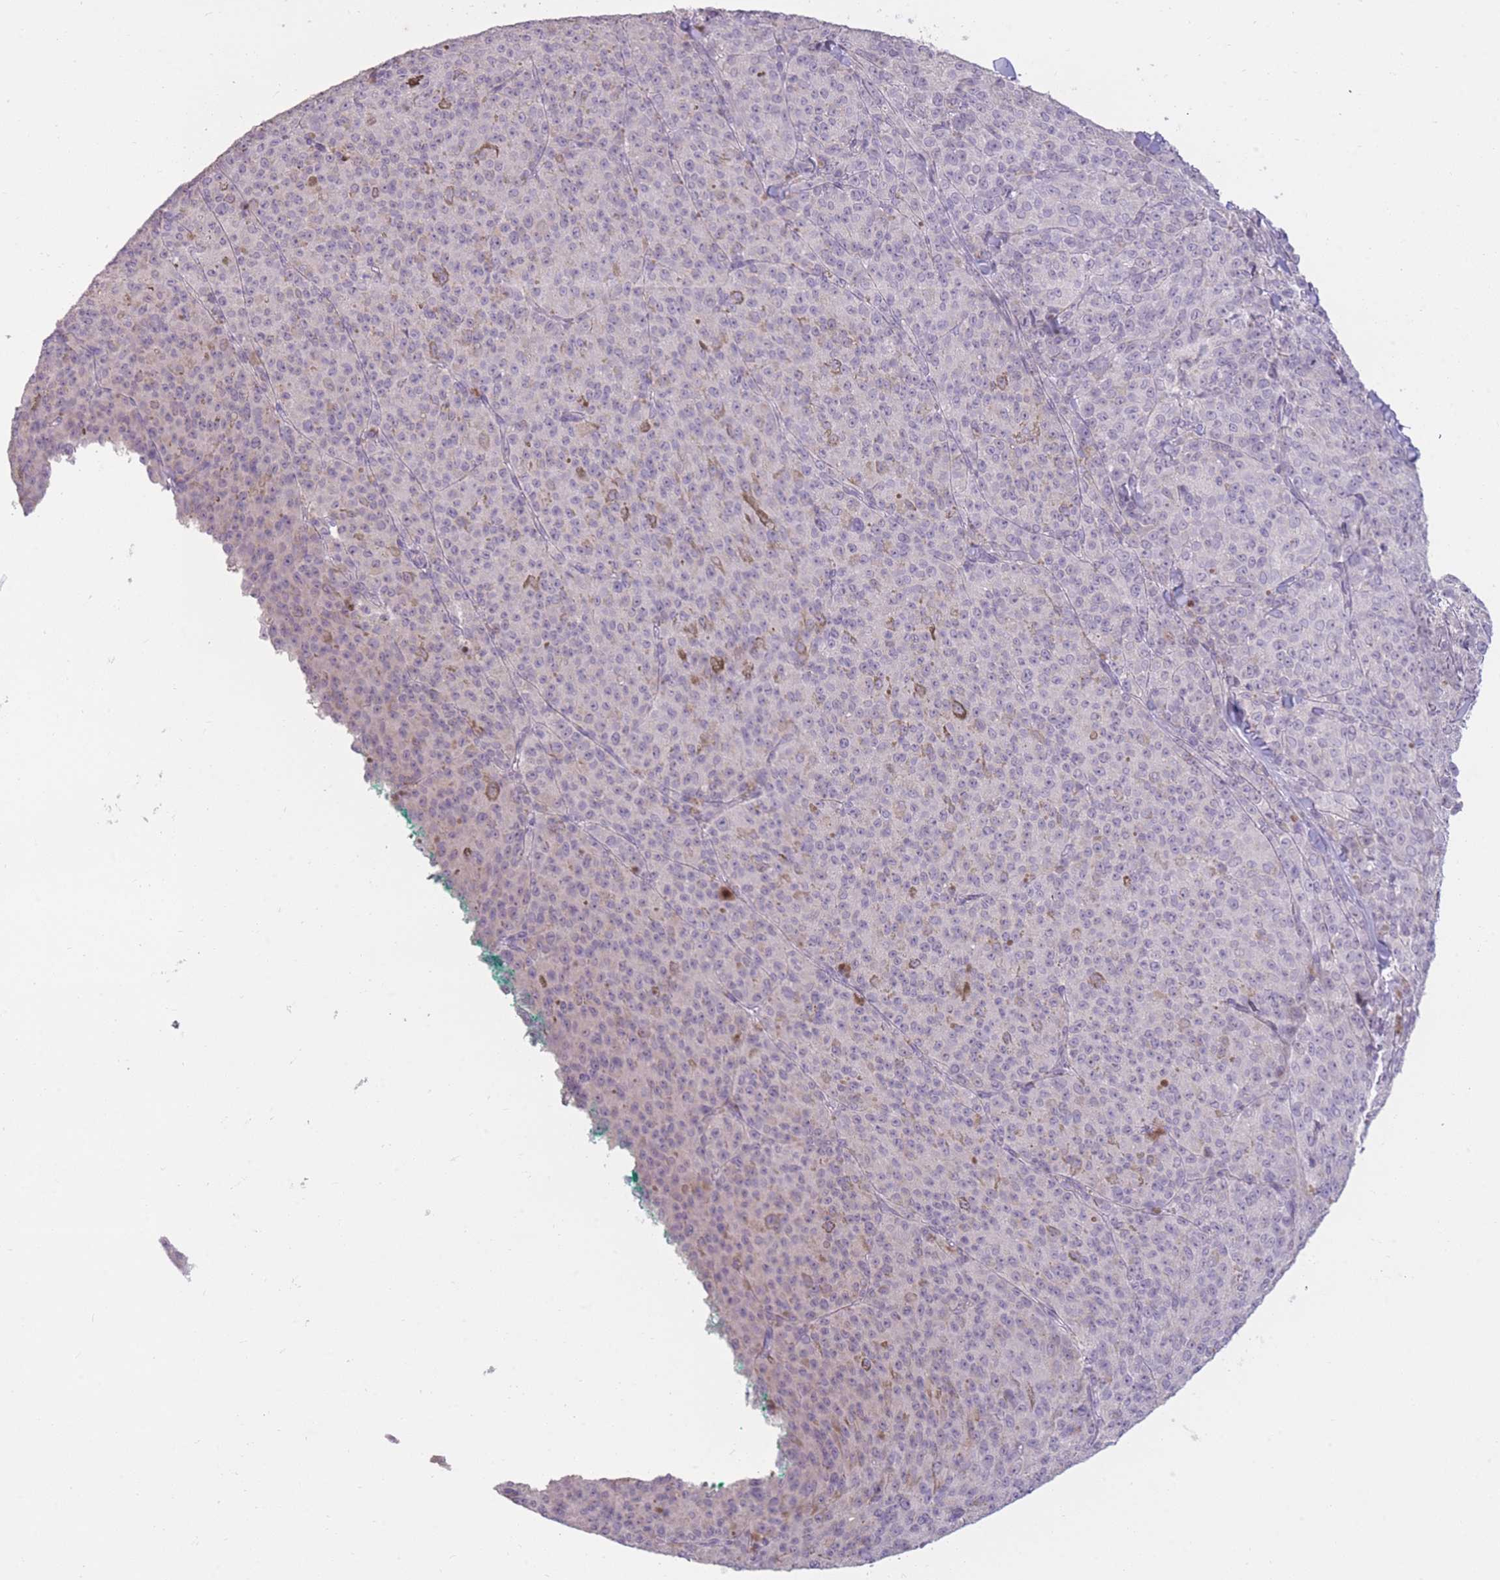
{"staining": {"intensity": "negative", "quantity": "none", "location": "none"}, "tissue": "melanoma", "cell_type": "Tumor cells", "image_type": "cancer", "snomed": [{"axis": "morphology", "description": "Malignant melanoma, NOS"}, {"axis": "topography", "description": "Skin"}], "caption": "Tumor cells show no significant protein positivity in melanoma.", "gene": "ZBTB24", "patient": {"sex": "female", "age": 52}}